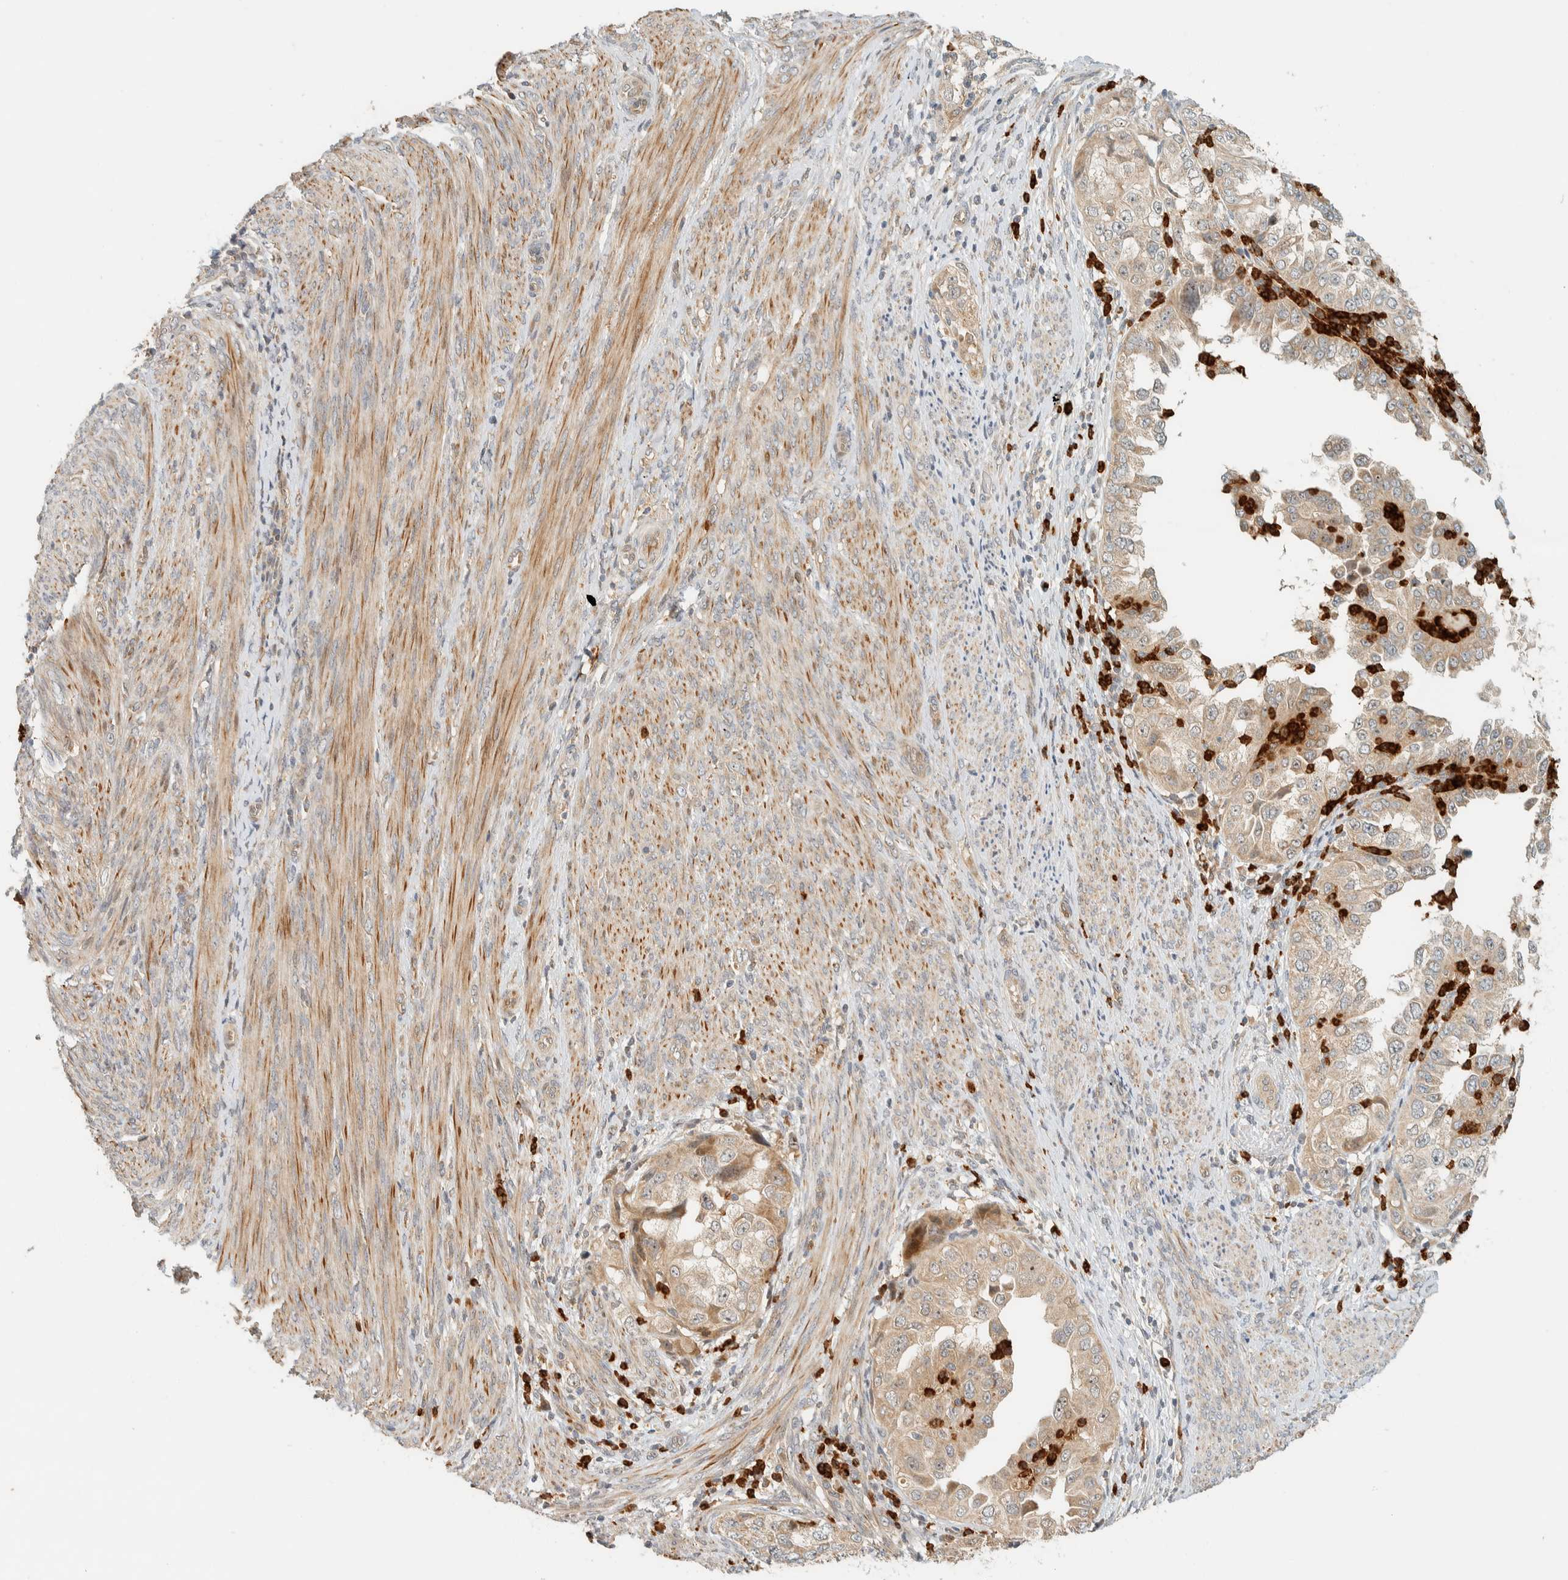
{"staining": {"intensity": "weak", "quantity": ">75%", "location": "cytoplasmic/membranous"}, "tissue": "endometrial cancer", "cell_type": "Tumor cells", "image_type": "cancer", "snomed": [{"axis": "morphology", "description": "Adenocarcinoma, NOS"}, {"axis": "topography", "description": "Endometrium"}], "caption": "Immunohistochemical staining of endometrial cancer (adenocarcinoma) shows weak cytoplasmic/membranous protein positivity in approximately >75% of tumor cells. The staining was performed using DAB, with brown indicating positive protein expression. Nuclei are stained blue with hematoxylin.", "gene": "CCDC171", "patient": {"sex": "female", "age": 85}}